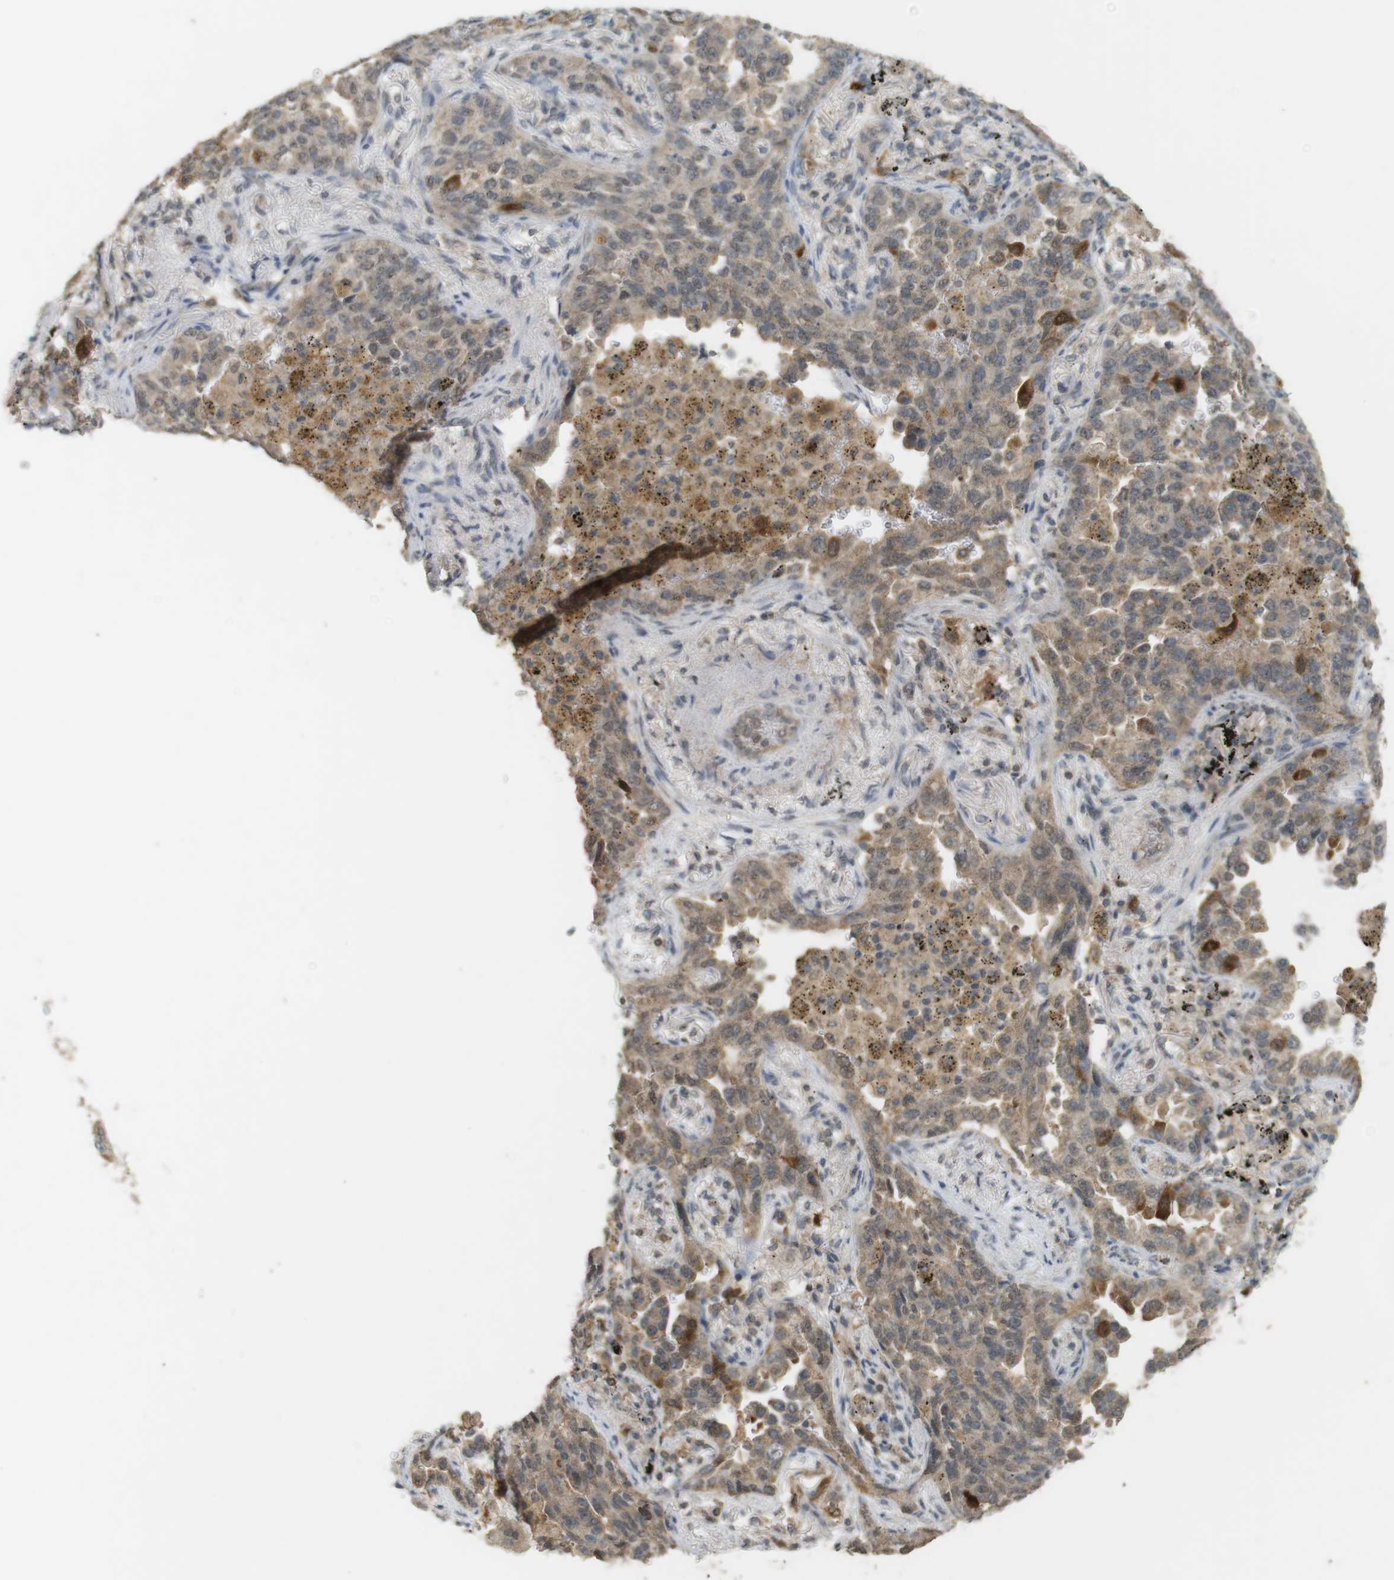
{"staining": {"intensity": "moderate", "quantity": "<25%", "location": "cytoplasmic/membranous"}, "tissue": "lung cancer", "cell_type": "Tumor cells", "image_type": "cancer", "snomed": [{"axis": "morphology", "description": "Normal tissue, NOS"}, {"axis": "morphology", "description": "Adenocarcinoma, NOS"}, {"axis": "topography", "description": "Lung"}], "caption": "Immunohistochemical staining of adenocarcinoma (lung) demonstrates moderate cytoplasmic/membranous protein expression in about <25% of tumor cells.", "gene": "TTK", "patient": {"sex": "male", "age": 59}}